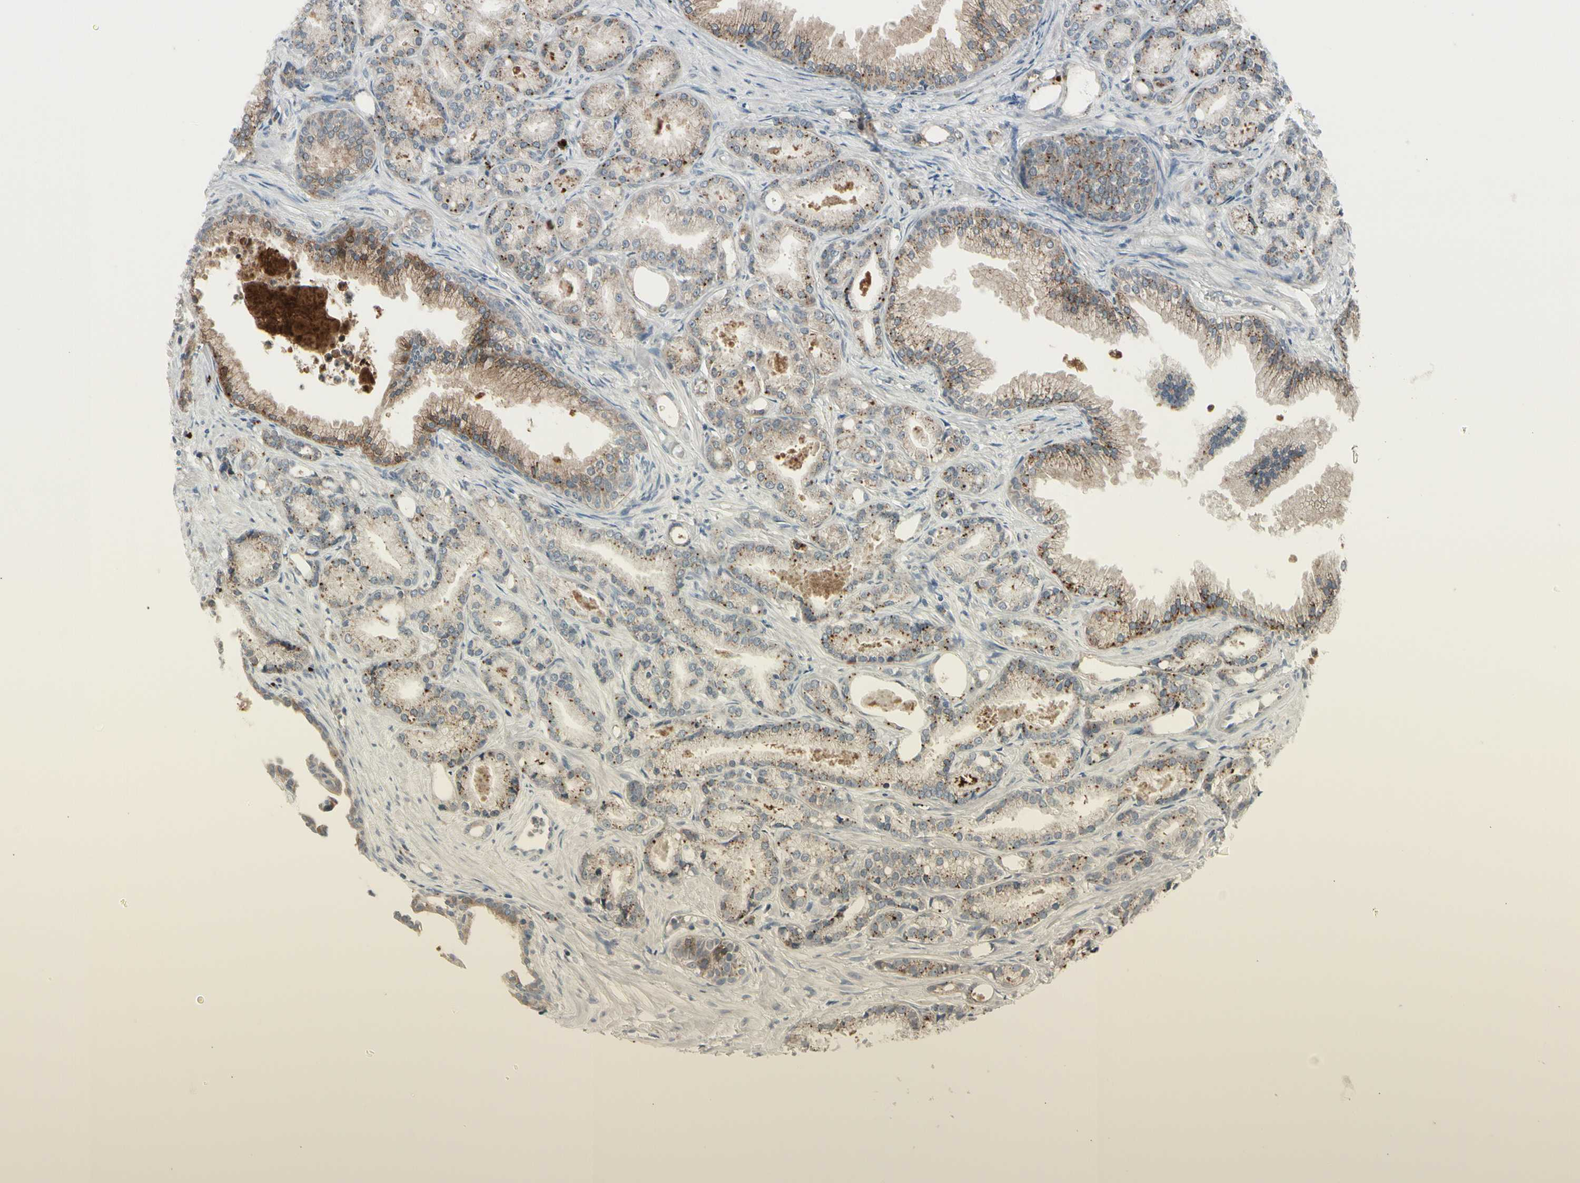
{"staining": {"intensity": "weak", "quantity": ">75%", "location": "cytoplasmic/membranous"}, "tissue": "prostate cancer", "cell_type": "Tumor cells", "image_type": "cancer", "snomed": [{"axis": "morphology", "description": "Adenocarcinoma, Low grade"}, {"axis": "topography", "description": "Prostate"}], "caption": "Prostate cancer (low-grade adenocarcinoma) was stained to show a protein in brown. There is low levels of weak cytoplasmic/membranous staining in about >75% of tumor cells. The staining was performed using DAB to visualize the protein expression in brown, while the nuclei were stained in blue with hematoxylin (Magnification: 20x).", "gene": "GRN", "patient": {"sex": "male", "age": 72}}